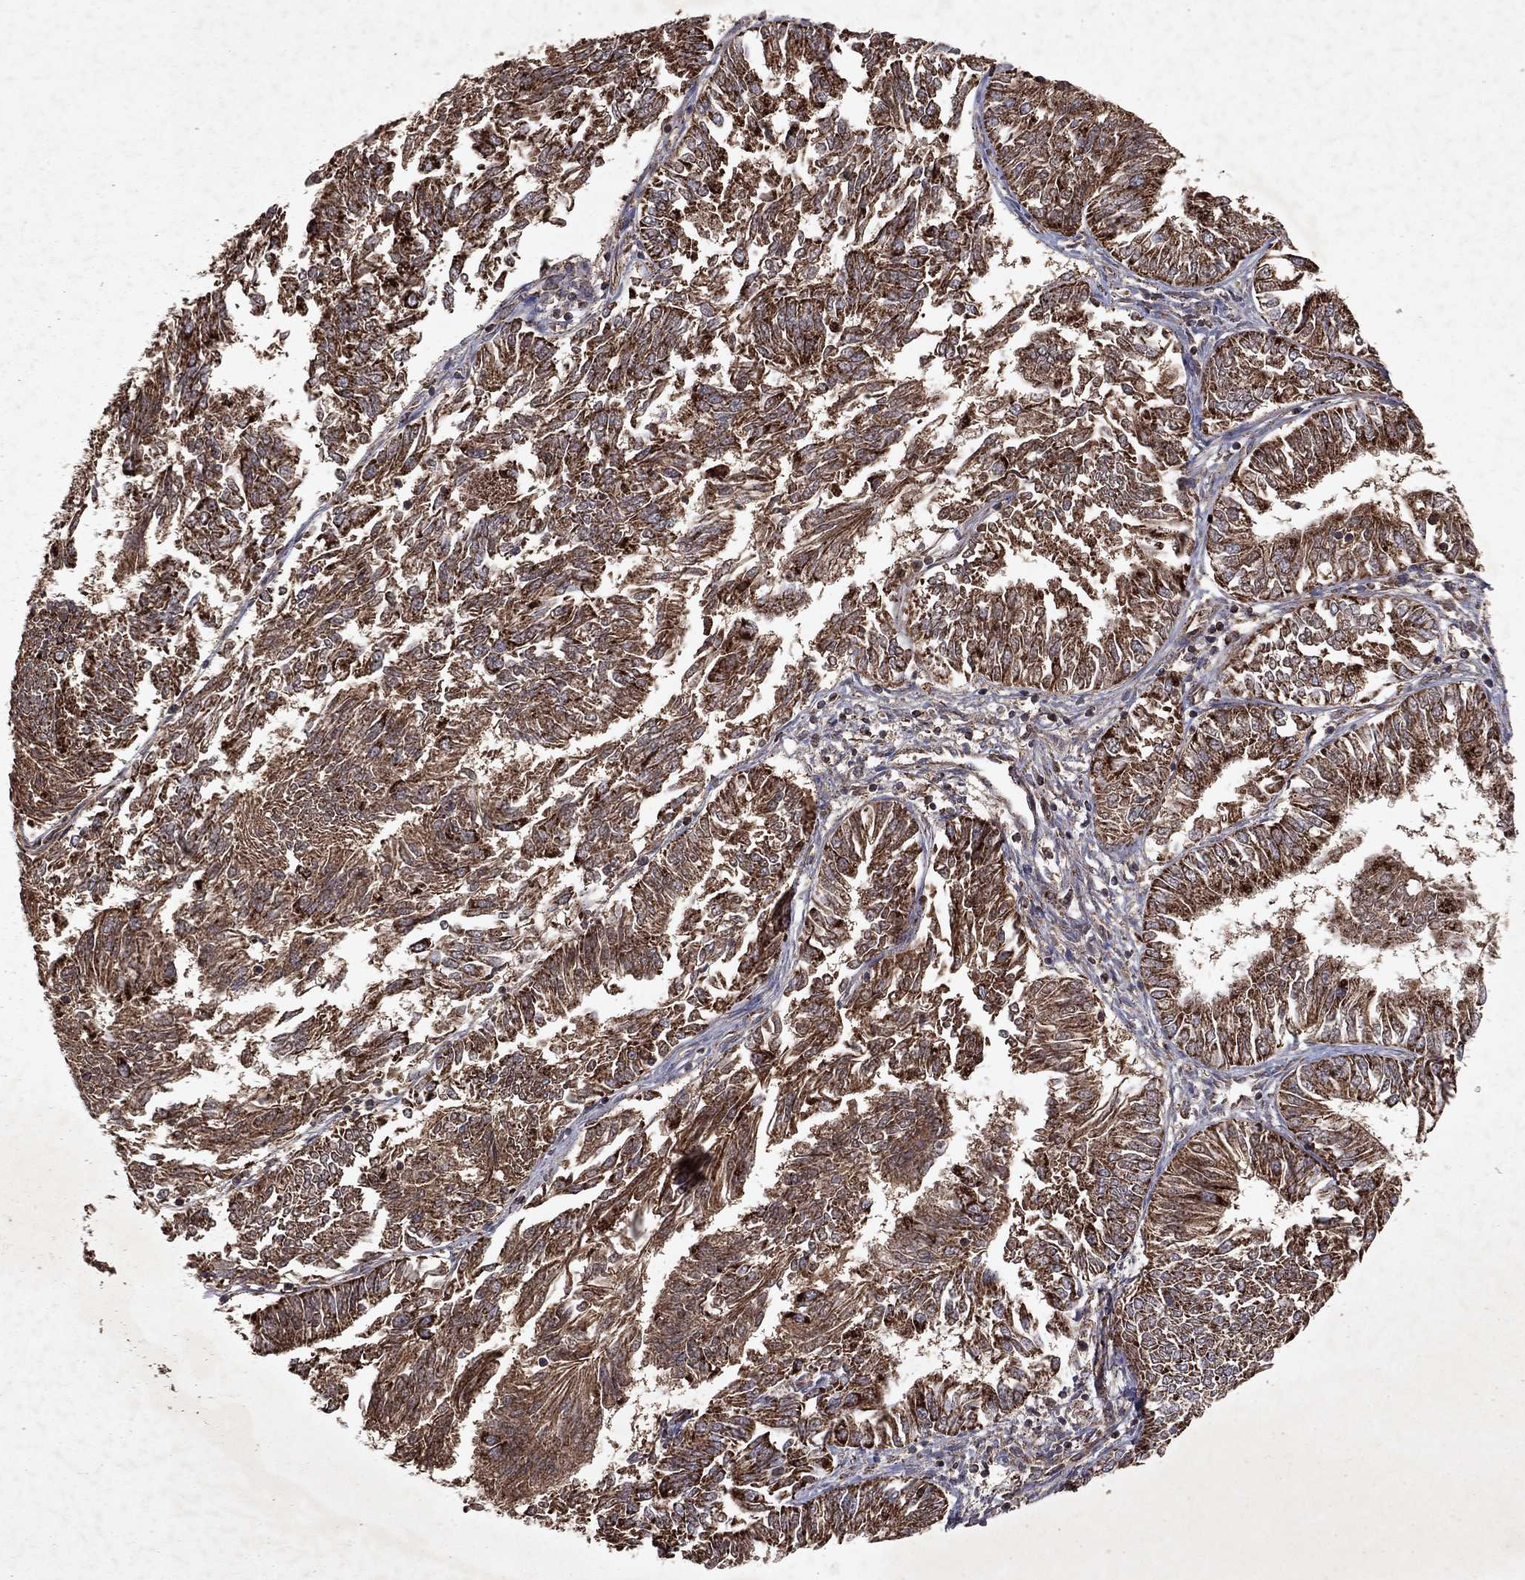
{"staining": {"intensity": "strong", "quantity": ">75%", "location": "cytoplasmic/membranous"}, "tissue": "endometrial cancer", "cell_type": "Tumor cells", "image_type": "cancer", "snomed": [{"axis": "morphology", "description": "Adenocarcinoma, NOS"}, {"axis": "topography", "description": "Endometrium"}], "caption": "Immunohistochemistry (IHC) (DAB) staining of human endometrial adenocarcinoma displays strong cytoplasmic/membranous protein positivity in about >75% of tumor cells.", "gene": "PYROXD2", "patient": {"sex": "female", "age": 58}}